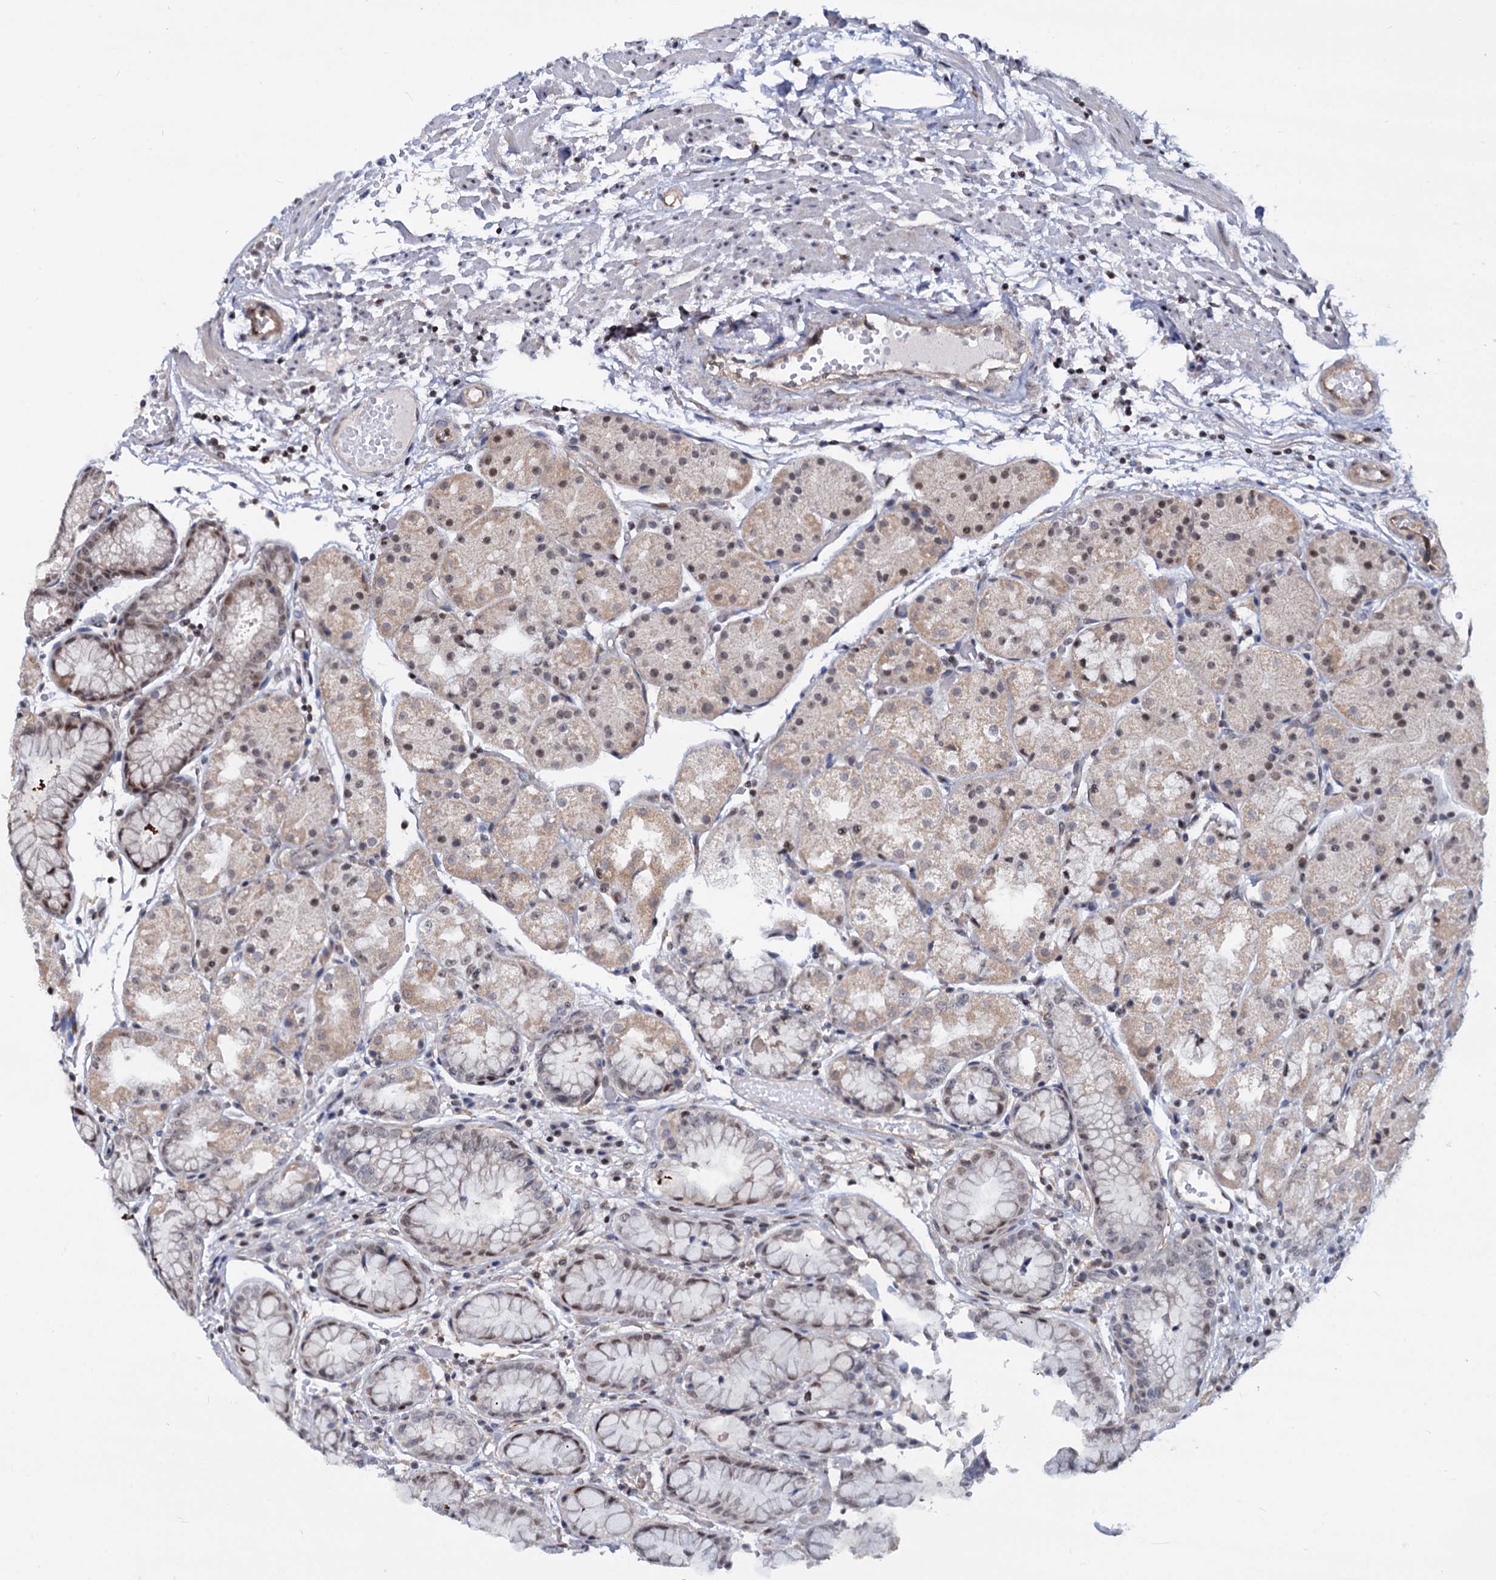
{"staining": {"intensity": "moderate", "quantity": "25%-75%", "location": "cytoplasmic/membranous,nuclear"}, "tissue": "stomach", "cell_type": "Glandular cells", "image_type": "normal", "snomed": [{"axis": "morphology", "description": "Normal tissue, NOS"}, {"axis": "topography", "description": "Stomach, upper"}], "caption": "Immunohistochemical staining of unremarkable human stomach displays medium levels of moderate cytoplasmic/membranous,nuclear positivity in approximately 25%-75% of glandular cells. Nuclei are stained in blue.", "gene": "UBLCP1", "patient": {"sex": "male", "age": 72}}